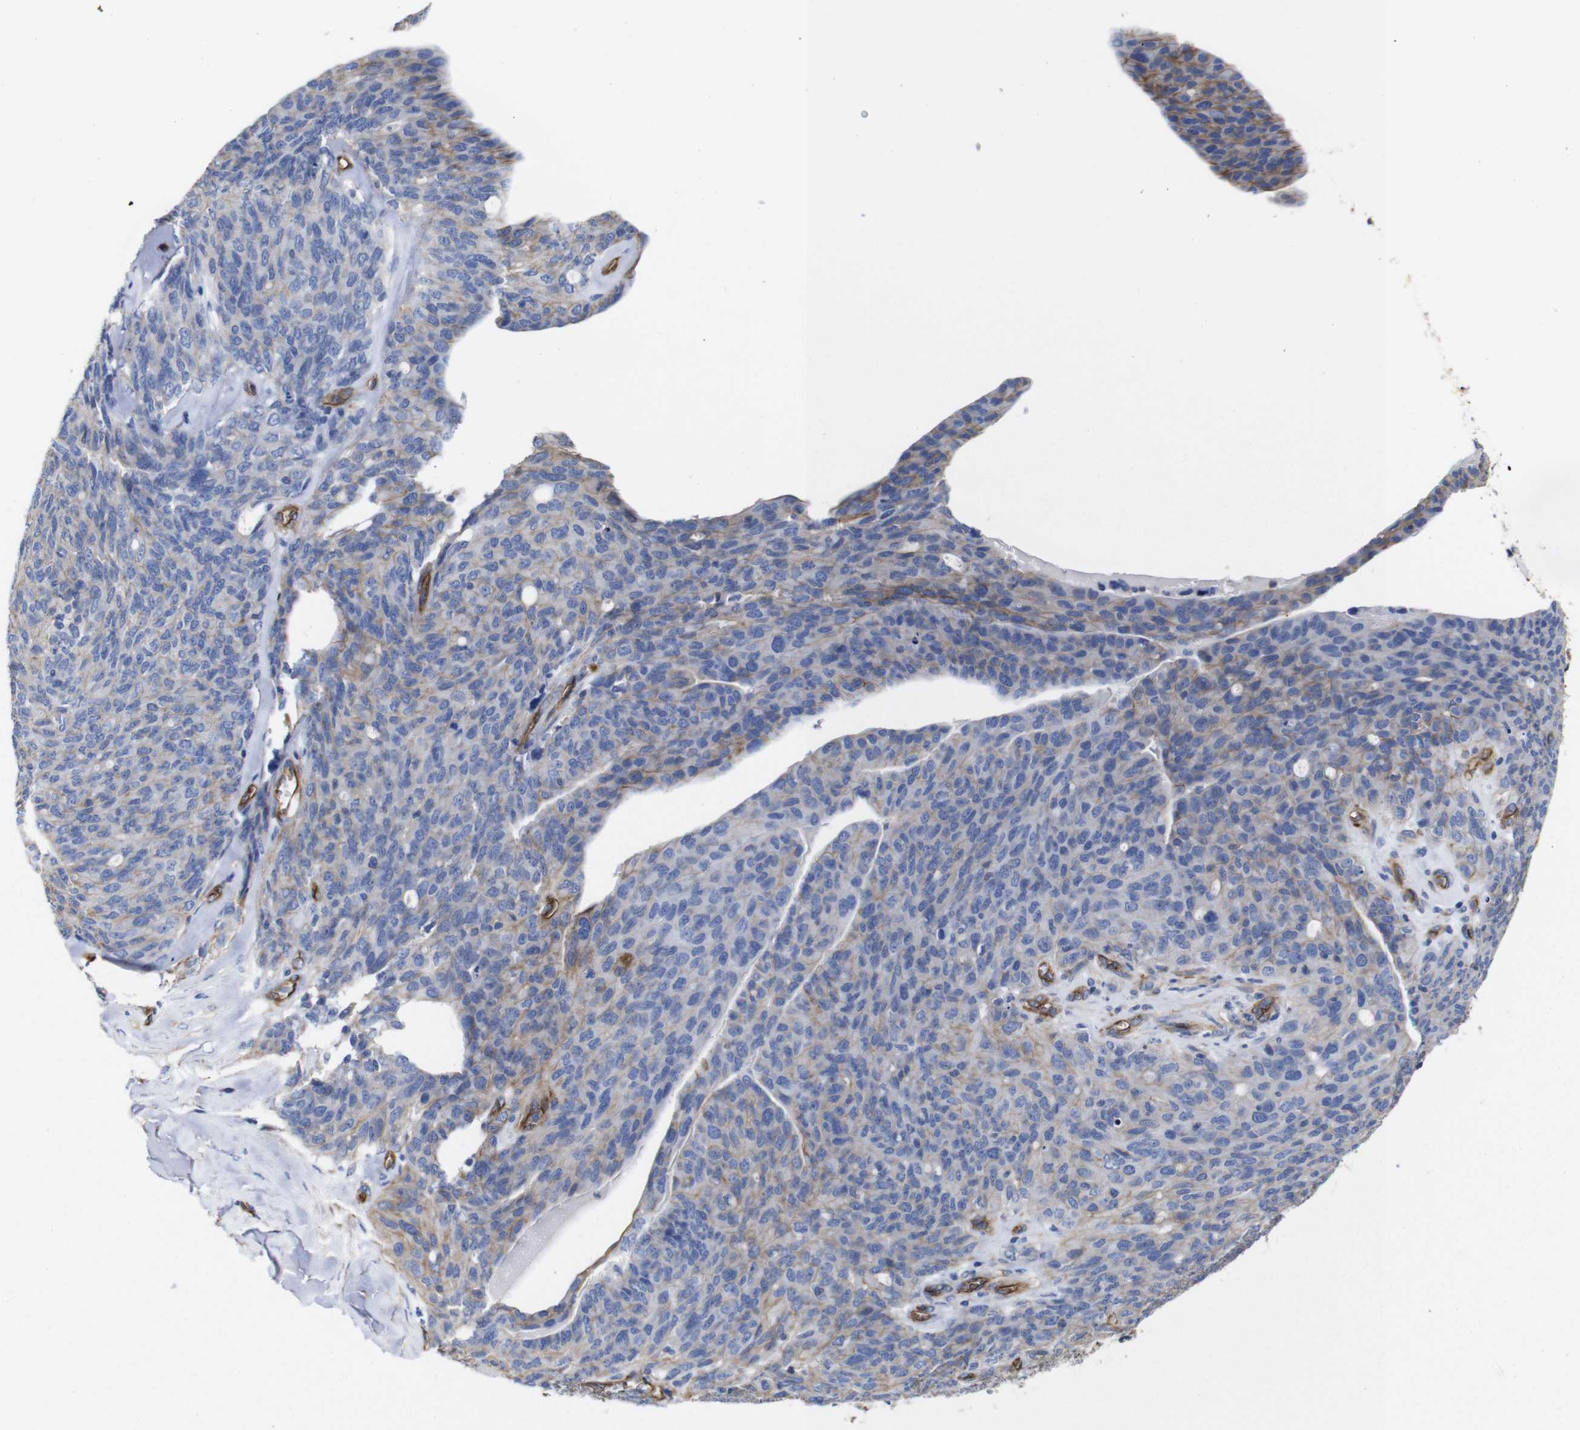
{"staining": {"intensity": "weak", "quantity": "25%-75%", "location": "cytoplasmic/membranous"}, "tissue": "ovarian cancer", "cell_type": "Tumor cells", "image_type": "cancer", "snomed": [{"axis": "morphology", "description": "Carcinoma, endometroid"}, {"axis": "topography", "description": "Ovary"}], "caption": "Immunohistochemical staining of human ovarian endometroid carcinoma demonstrates low levels of weak cytoplasmic/membranous expression in about 25%-75% of tumor cells. (IHC, brightfield microscopy, high magnification).", "gene": "SPTBN1", "patient": {"sex": "female", "age": 60}}